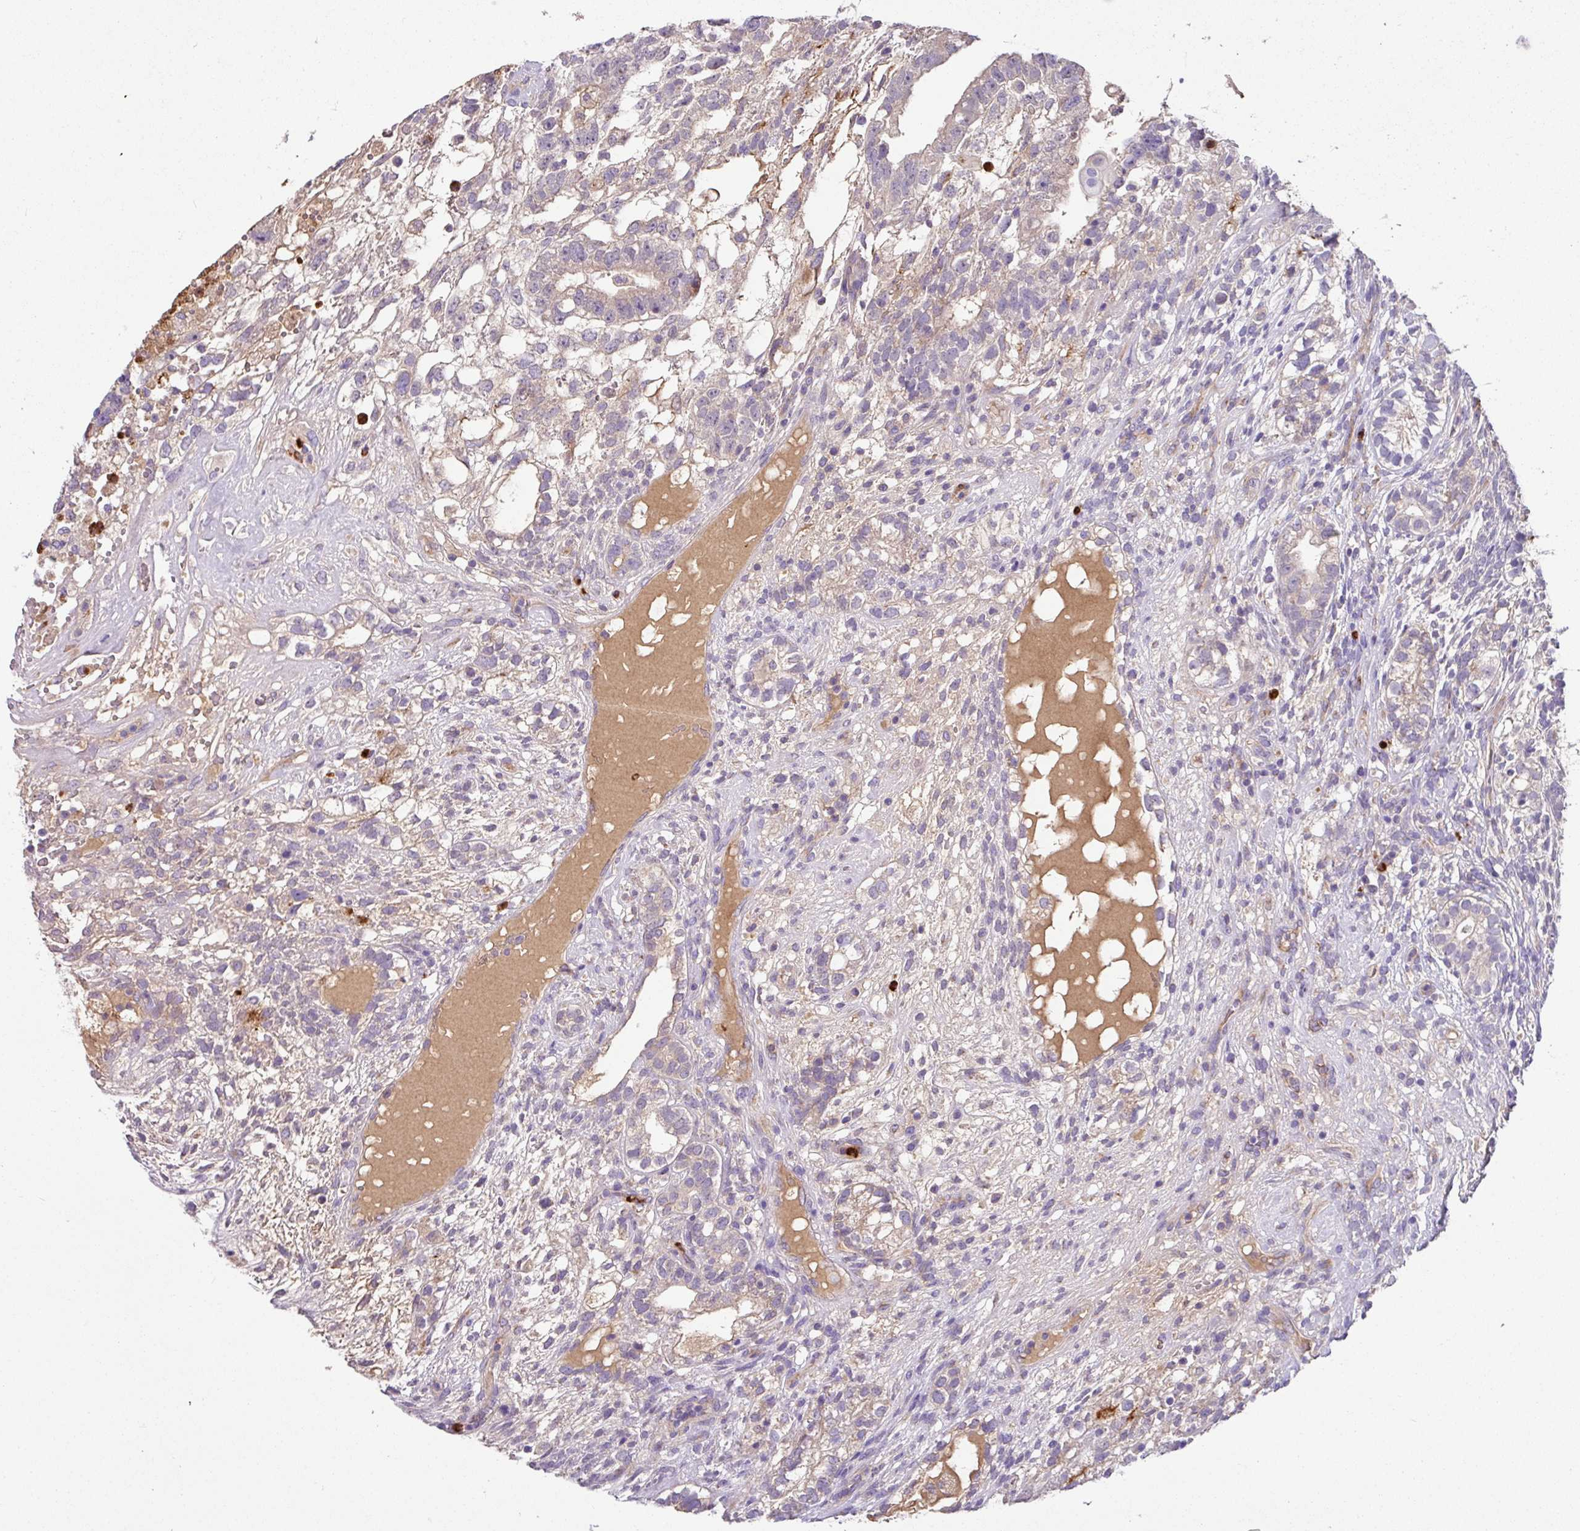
{"staining": {"intensity": "negative", "quantity": "none", "location": "none"}, "tissue": "testis cancer", "cell_type": "Tumor cells", "image_type": "cancer", "snomed": [{"axis": "morphology", "description": "Seminoma, NOS"}, {"axis": "morphology", "description": "Carcinoma, Embryonal, NOS"}, {"axis": "topography", "description": "Testis"}], "caption": "An image of human testis seminoma is negative for staining in tumor cells.", "gene": "CRISP3", "patient": {"sex": "male", "age": 41}}